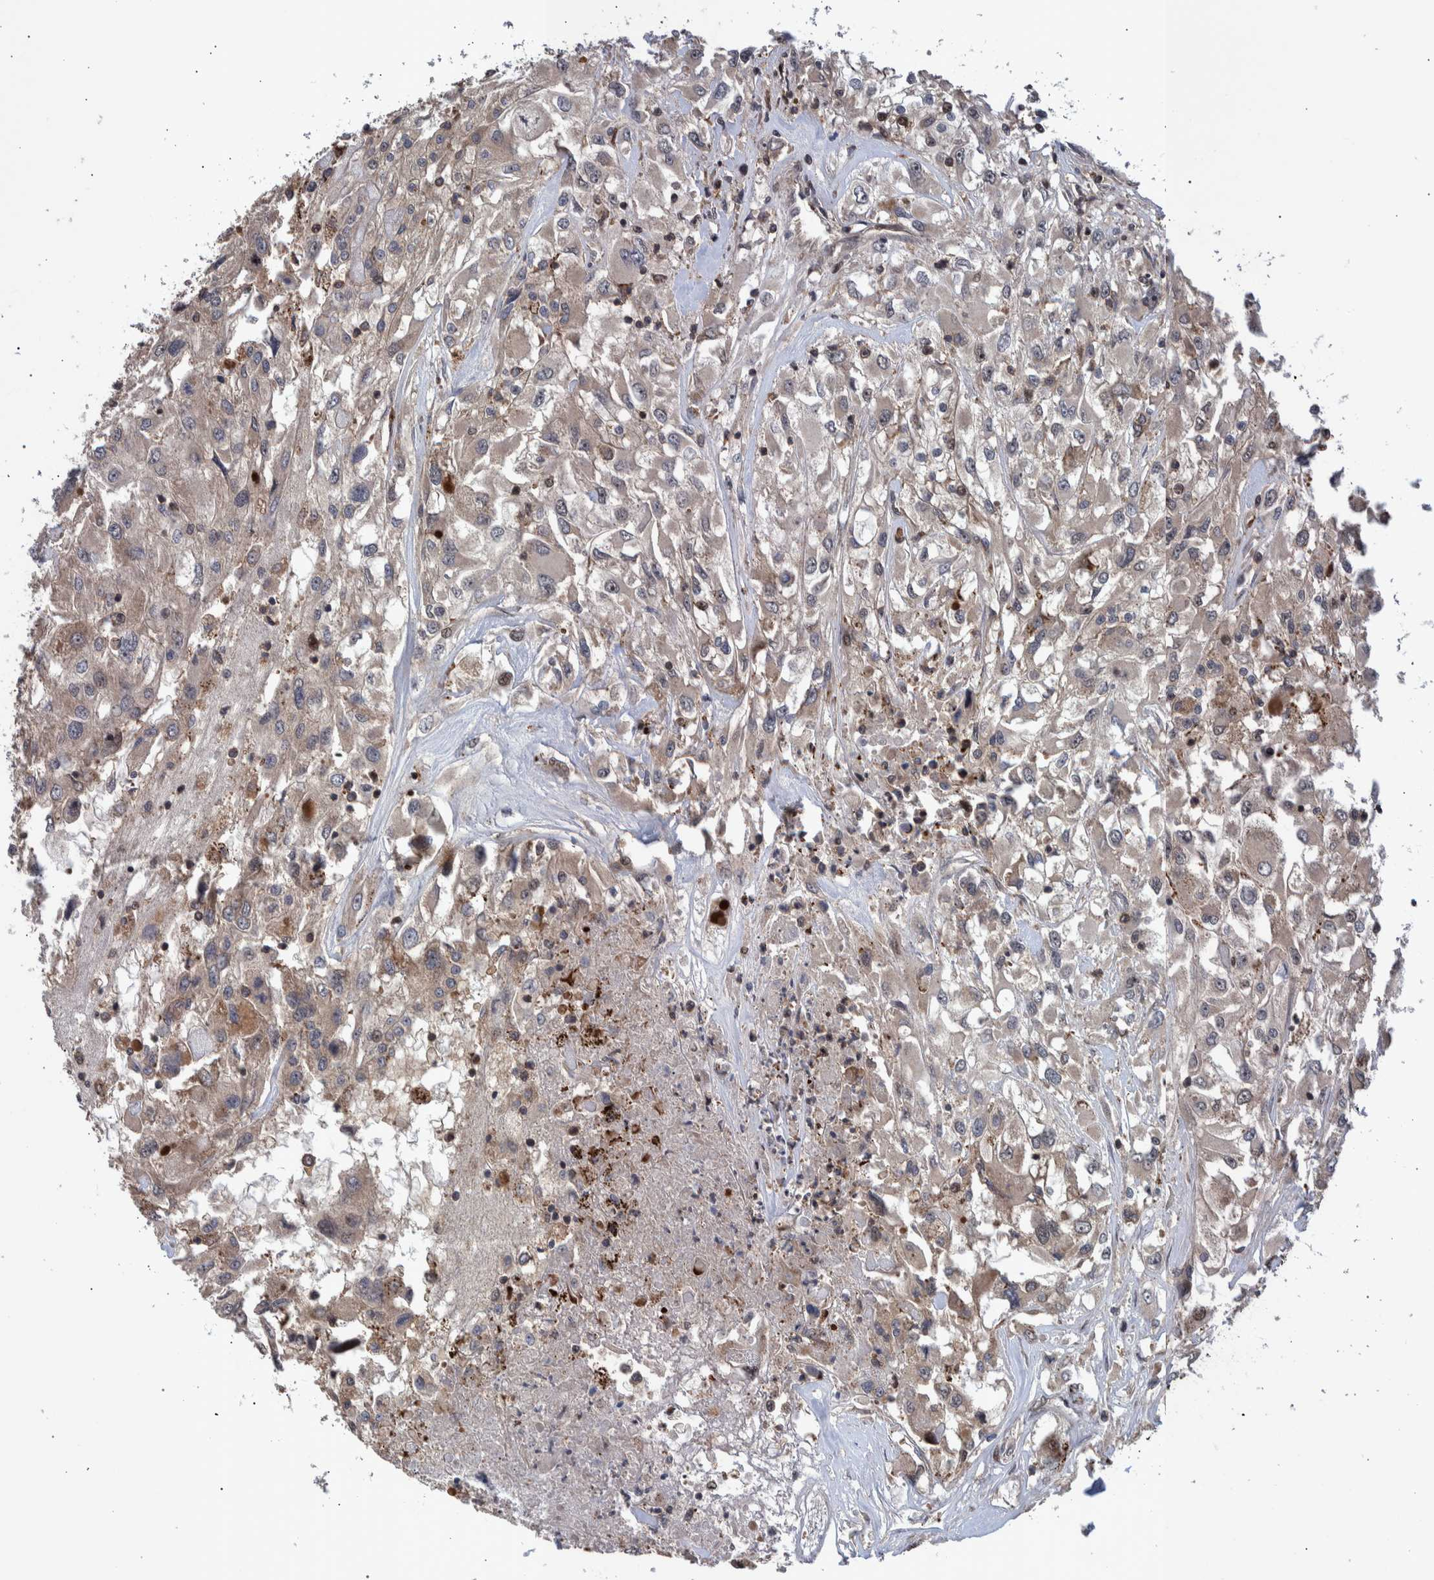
{"staining": {"intensity": "weak", "quantity": "25%-75%", "location": "cytoplasmic/membranous"}, "tissue": "renal cancer", "cell_type": "Tumor cells", "image_type": "cancer", "snomed": [{"axis": "morphology", "description": "Adenocarcinoma, NOS"}, {"axis": "topography", "description": "Kidney"}], "caption": "A histopathology image showing weak cytoplasmic/membranous positivity in approximately 25%-75% of tumor cells in renal cancer, as visualized by brown immunohistochemical staining.", "gene": "SHISA6", "patient": {"sex": "female", "age": 52}}